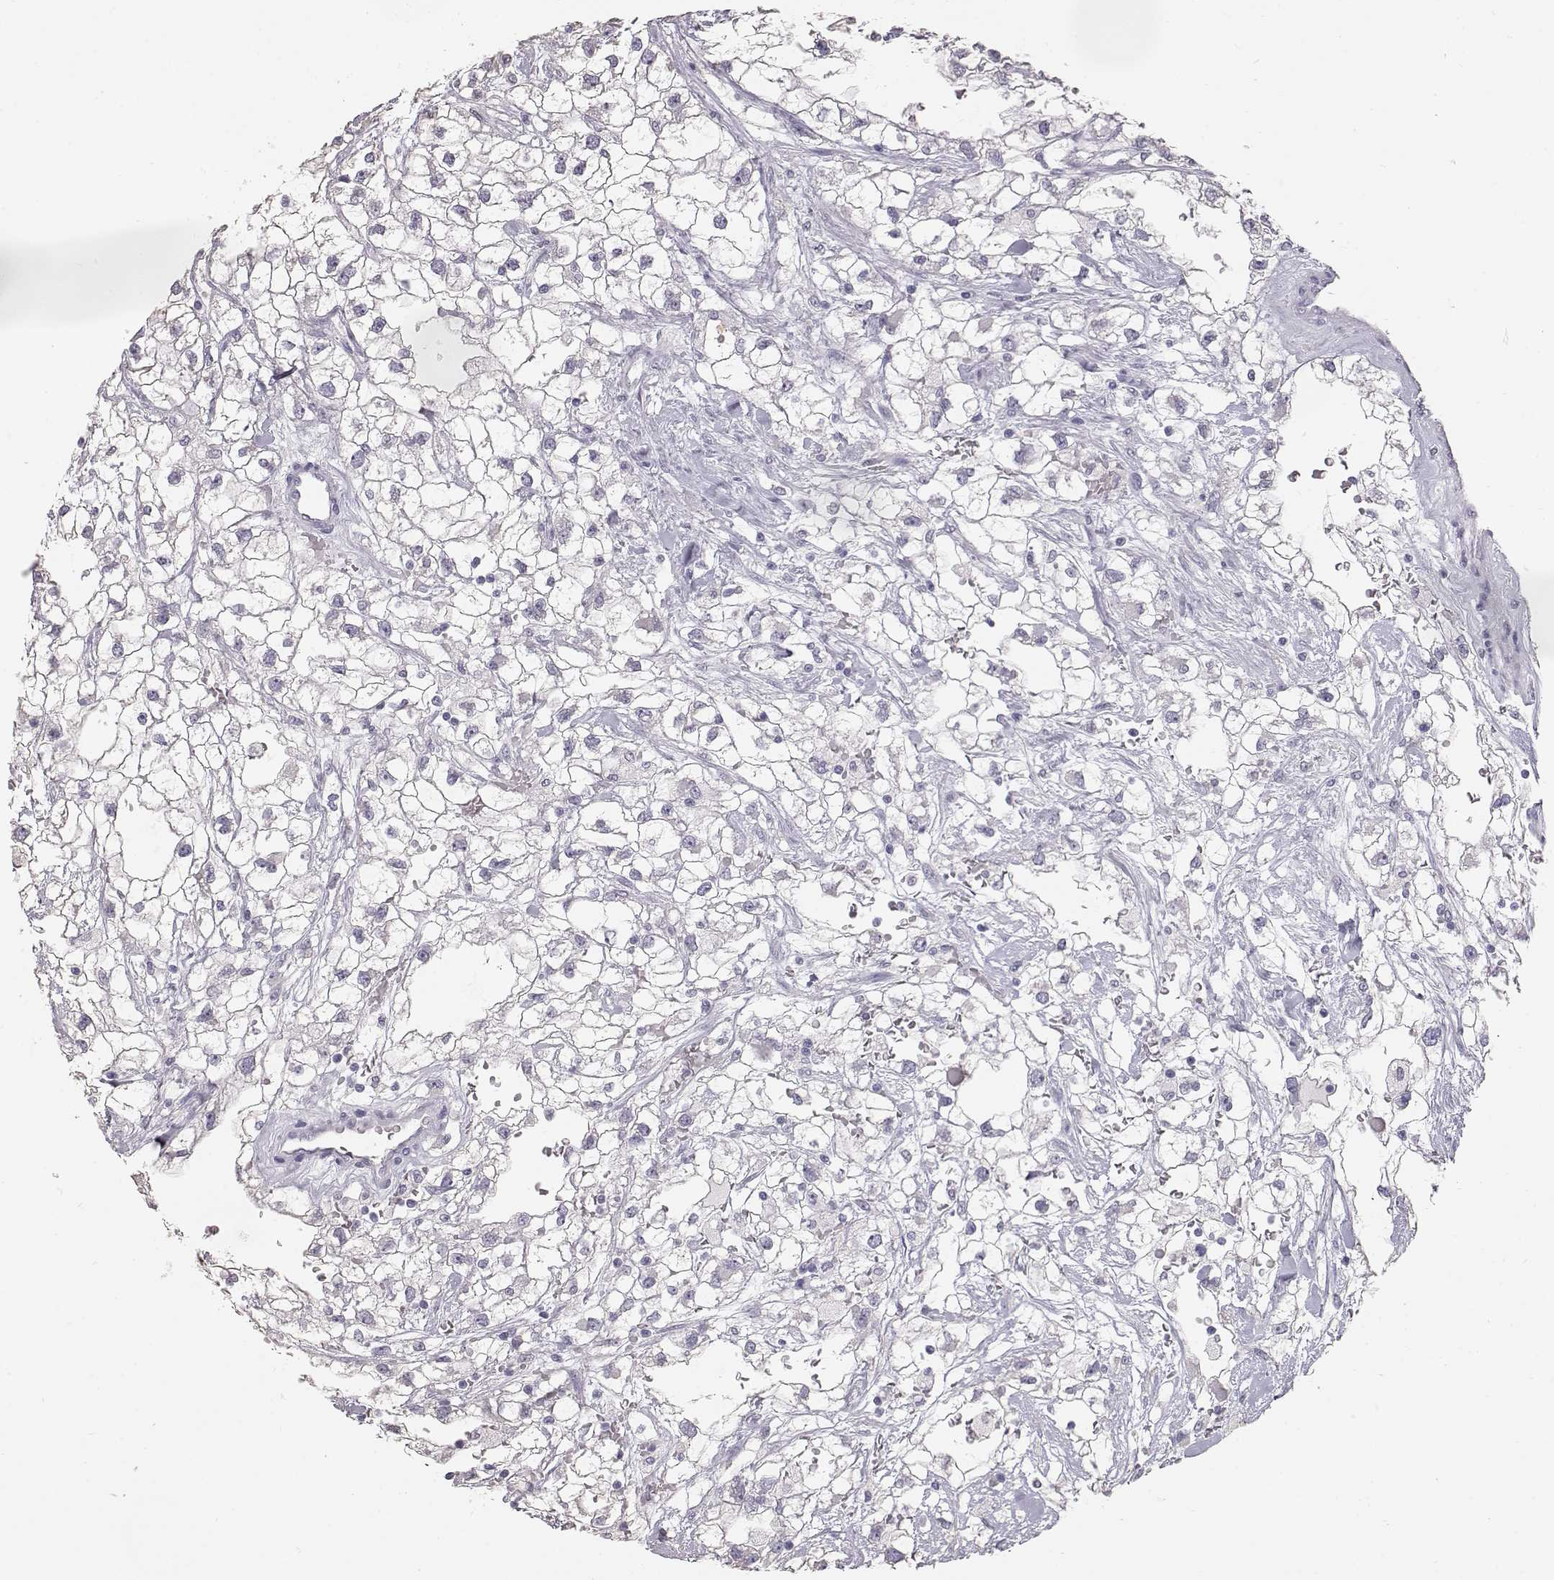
{"staining": {"intensity": "negative", "quantity": "none", "location": "none"}, "tissue": "renal cancer", "cell_type": "Tumor cells", "image_type": "cancer", "snomed": [{"axis": "morphology", "description": "Adenocarcinoma, NOS"}, {"axis": "topography", "description": "Kidney"}], "caption": "High magnification brightfield microscopy of renal cancer stained with DAB (brown) and counterstained with hematoxylin (blue): tumor cells show no significant positivity. (IHC, brightfield microscopy, high magnification).", "gene": "KRT33A", "patient": {"sex": "male", "age": 59}}